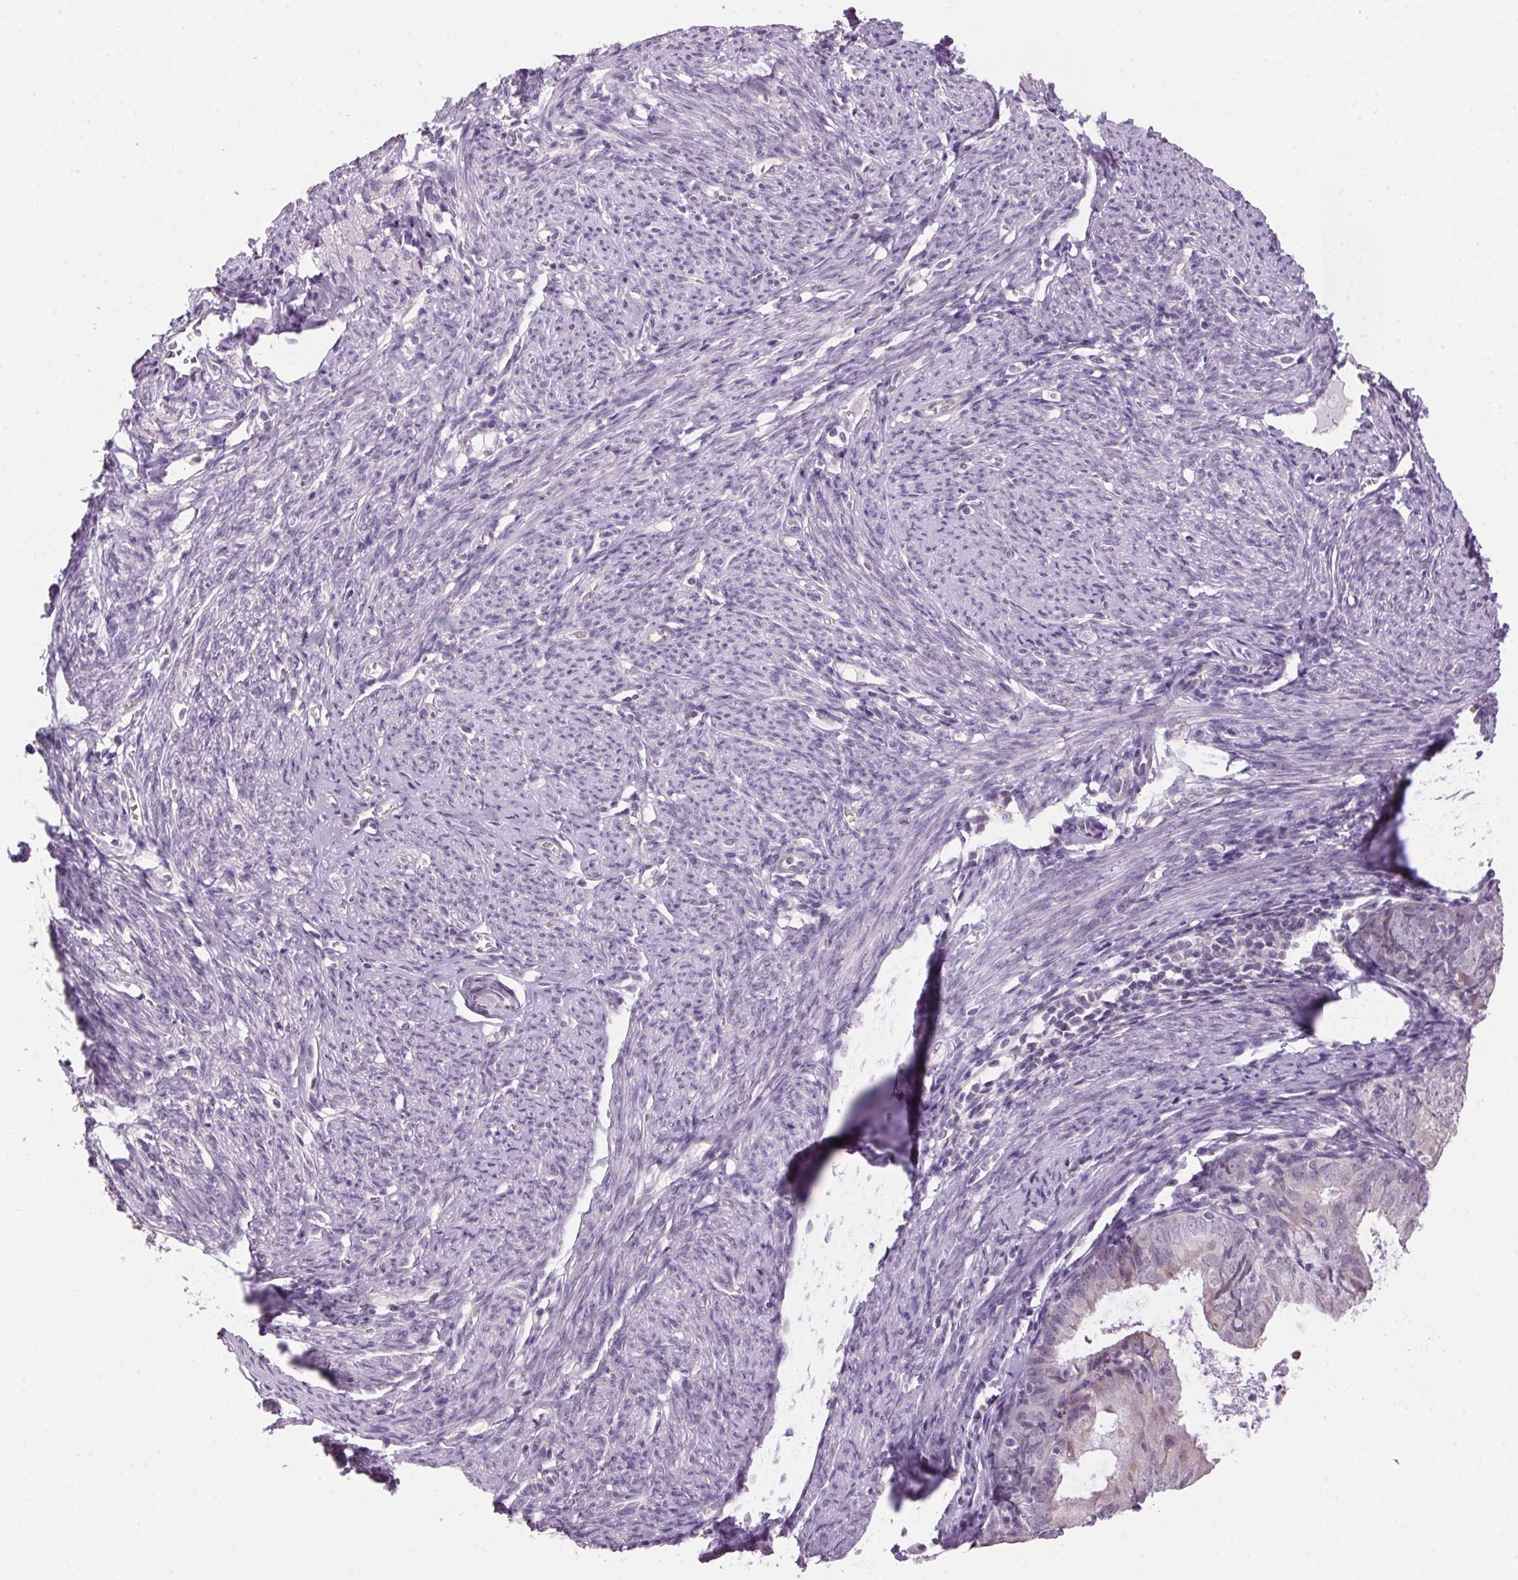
{"staining": {"intensity": "negative", "quantity": "none", "location": "none"}, "tissue": "endometrial cancer", "cell_type": "Tumor cells", "image_type": "cancer", "snomed": [{"axis": "morphology", "description": "Adenocarcinoma, NOS"}, {"axis": "topography", "description": "Endometrium"}], "caption": "Protein analysis of endometrial cancer shows no significant expression in tumor cells.", "gene": "VWA3B", "patient": {"sex": "female", "age": 57}}